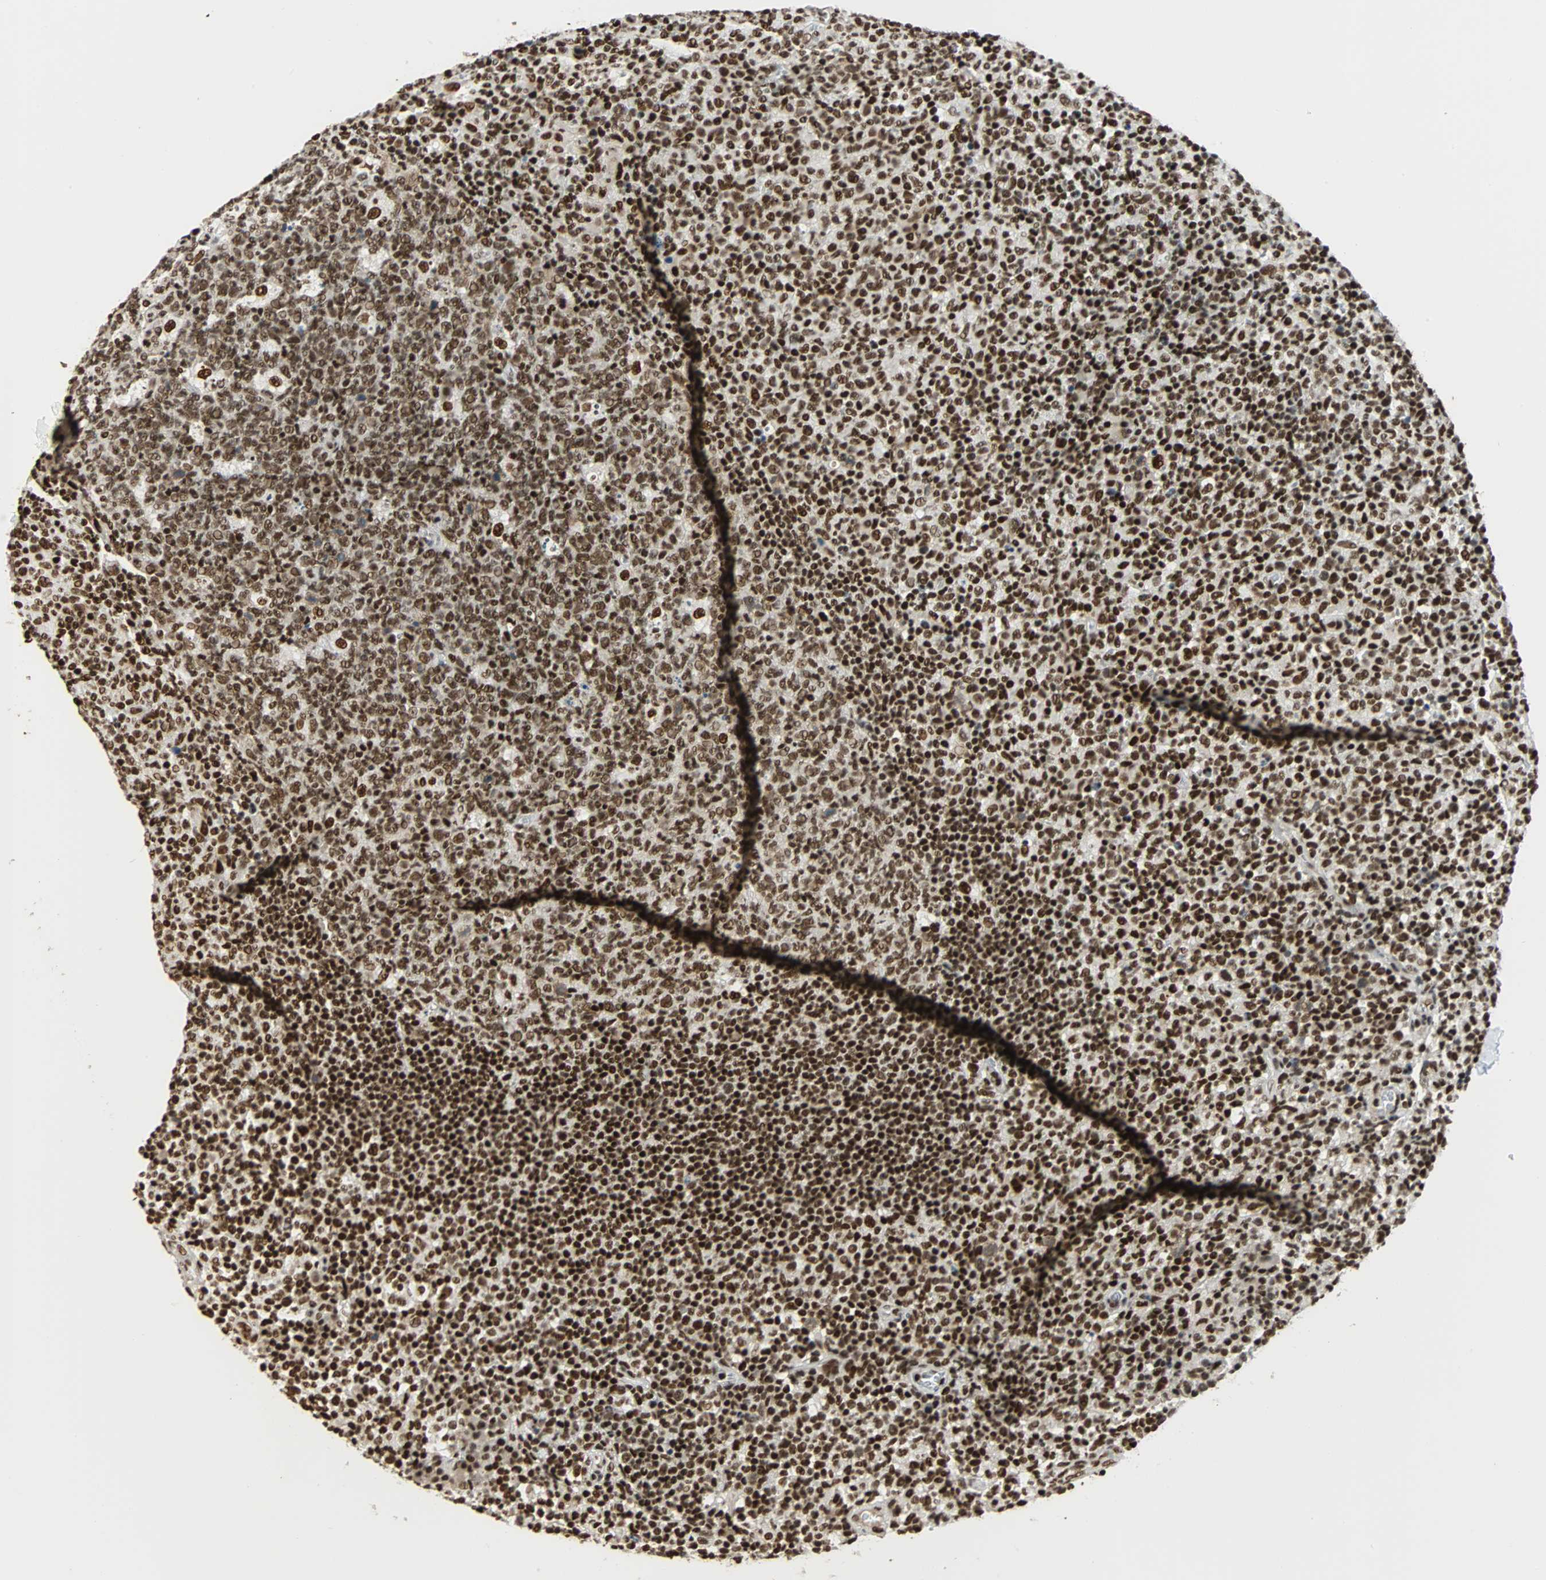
{"staining": {"intensity": "strong", "quantity": ">75%", "location": "nuclear"}, "tissue": "lymph node", "cell_type": "Germinal center cells", "image_type": "normal", "snomed": [{"axis": "morphology", "description": "Normal tissue, NOS"}, {"axis": "morphology", "description": "Inflammation, NOS"}, {"axis": "topography", "description": "Lymph node"}], "caption": "Lymph node stained with immunohistochemistry (IHC) shows strong nuclear staining in approximately >75% of germinal center cells.", "gene": "CDK12", "patient": {"sex": "male", "age": 55}}